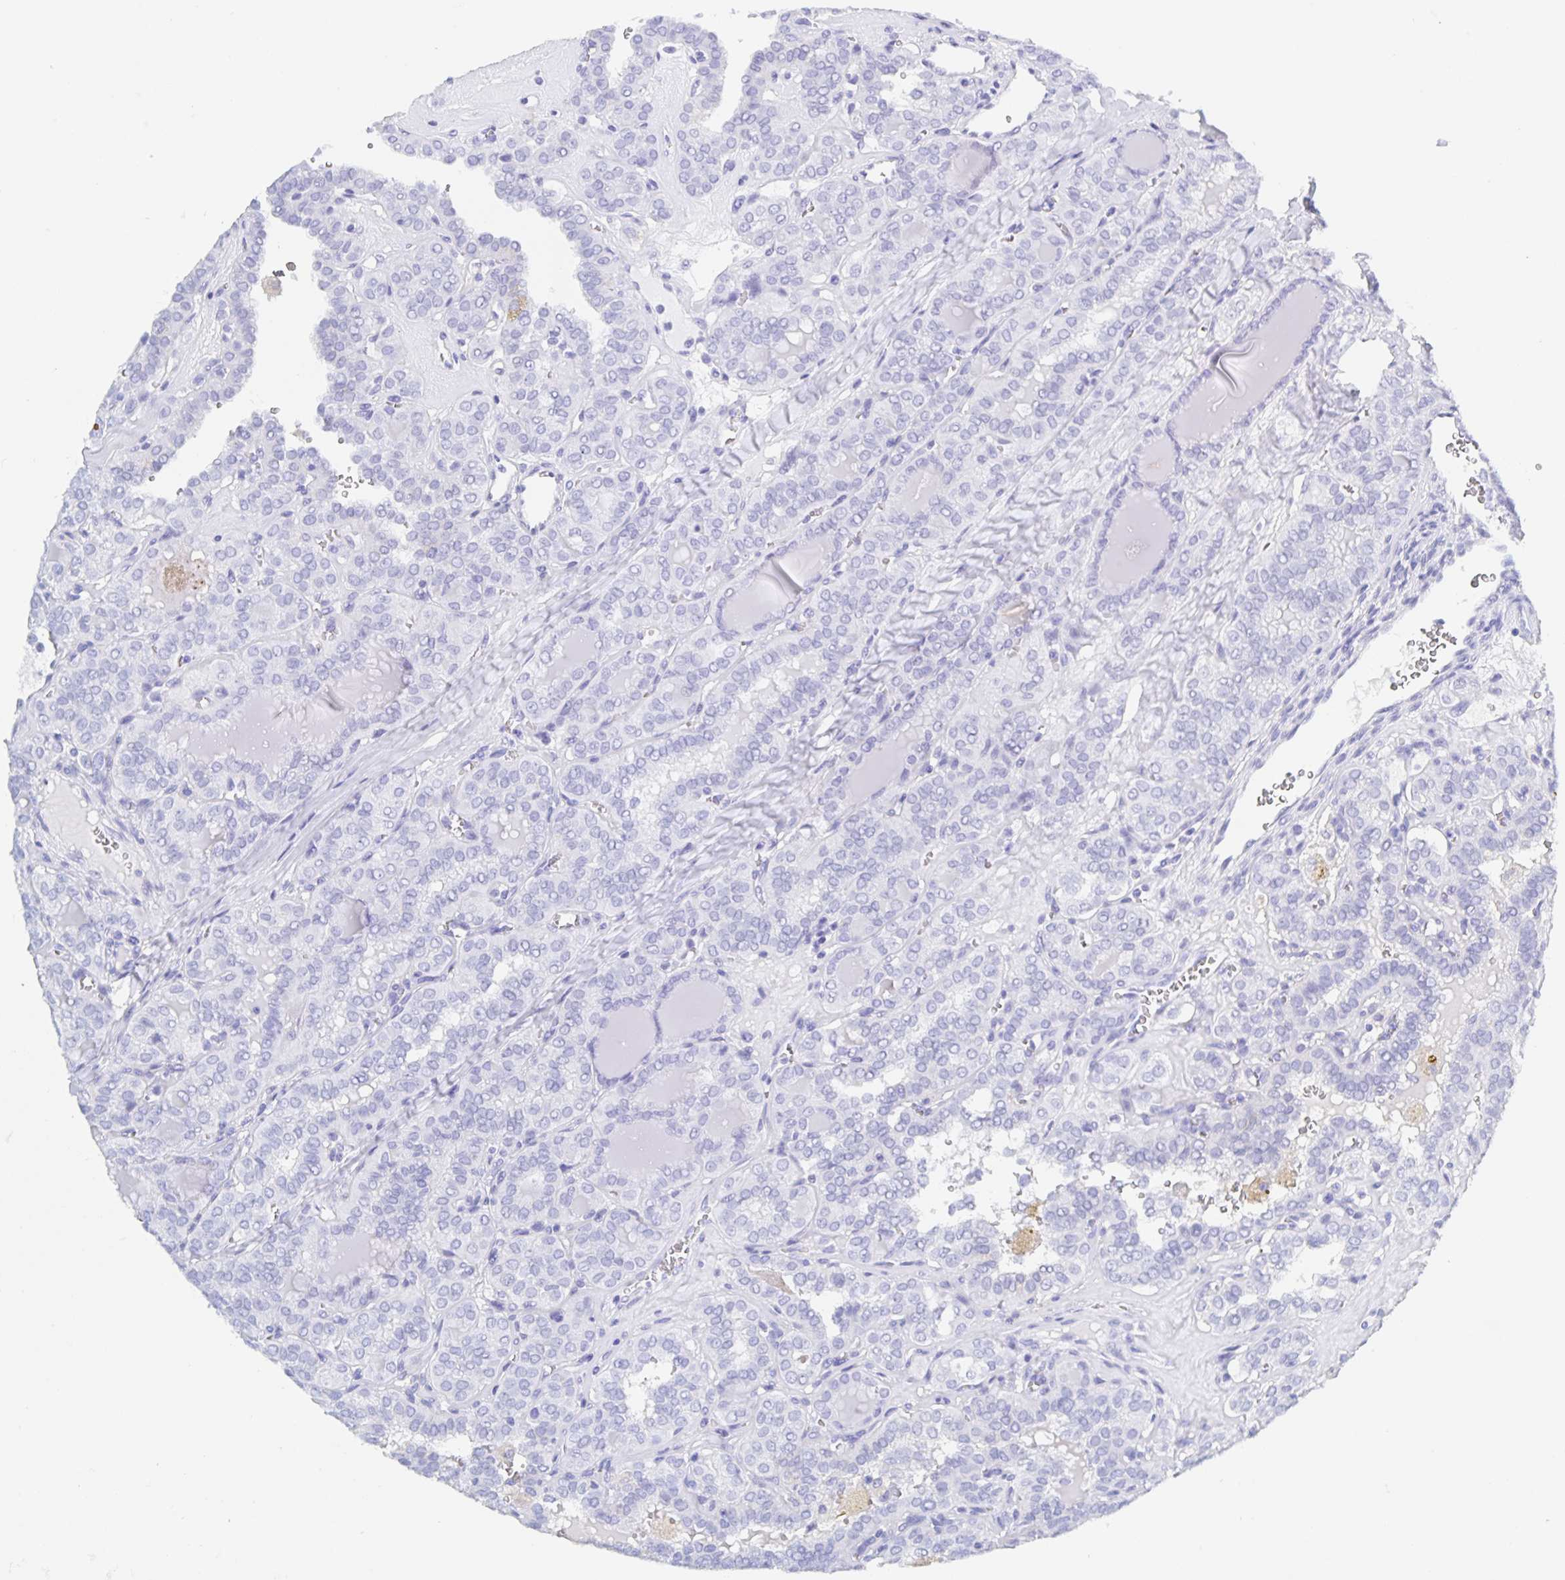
{"staining": {"intensity": "negative", "quantity": "none", "location": "none"}, "tissue": "thyroid cancer", "cell_type": "Tumor cells", "image_type": "cancer", "snomed": [{"axis": "morphology", "description": "Papillary adenocarcinoma, NOS"}, {"axis": "topography", "description": "Thyroid gland"}], "caption": "Micrograph shows no significant protein staining in tumor cells of thyroid cancer (papillary adenocarcinoma).", "gene": "DMBT1", "patient": {"sex": "female", "age": 41}}